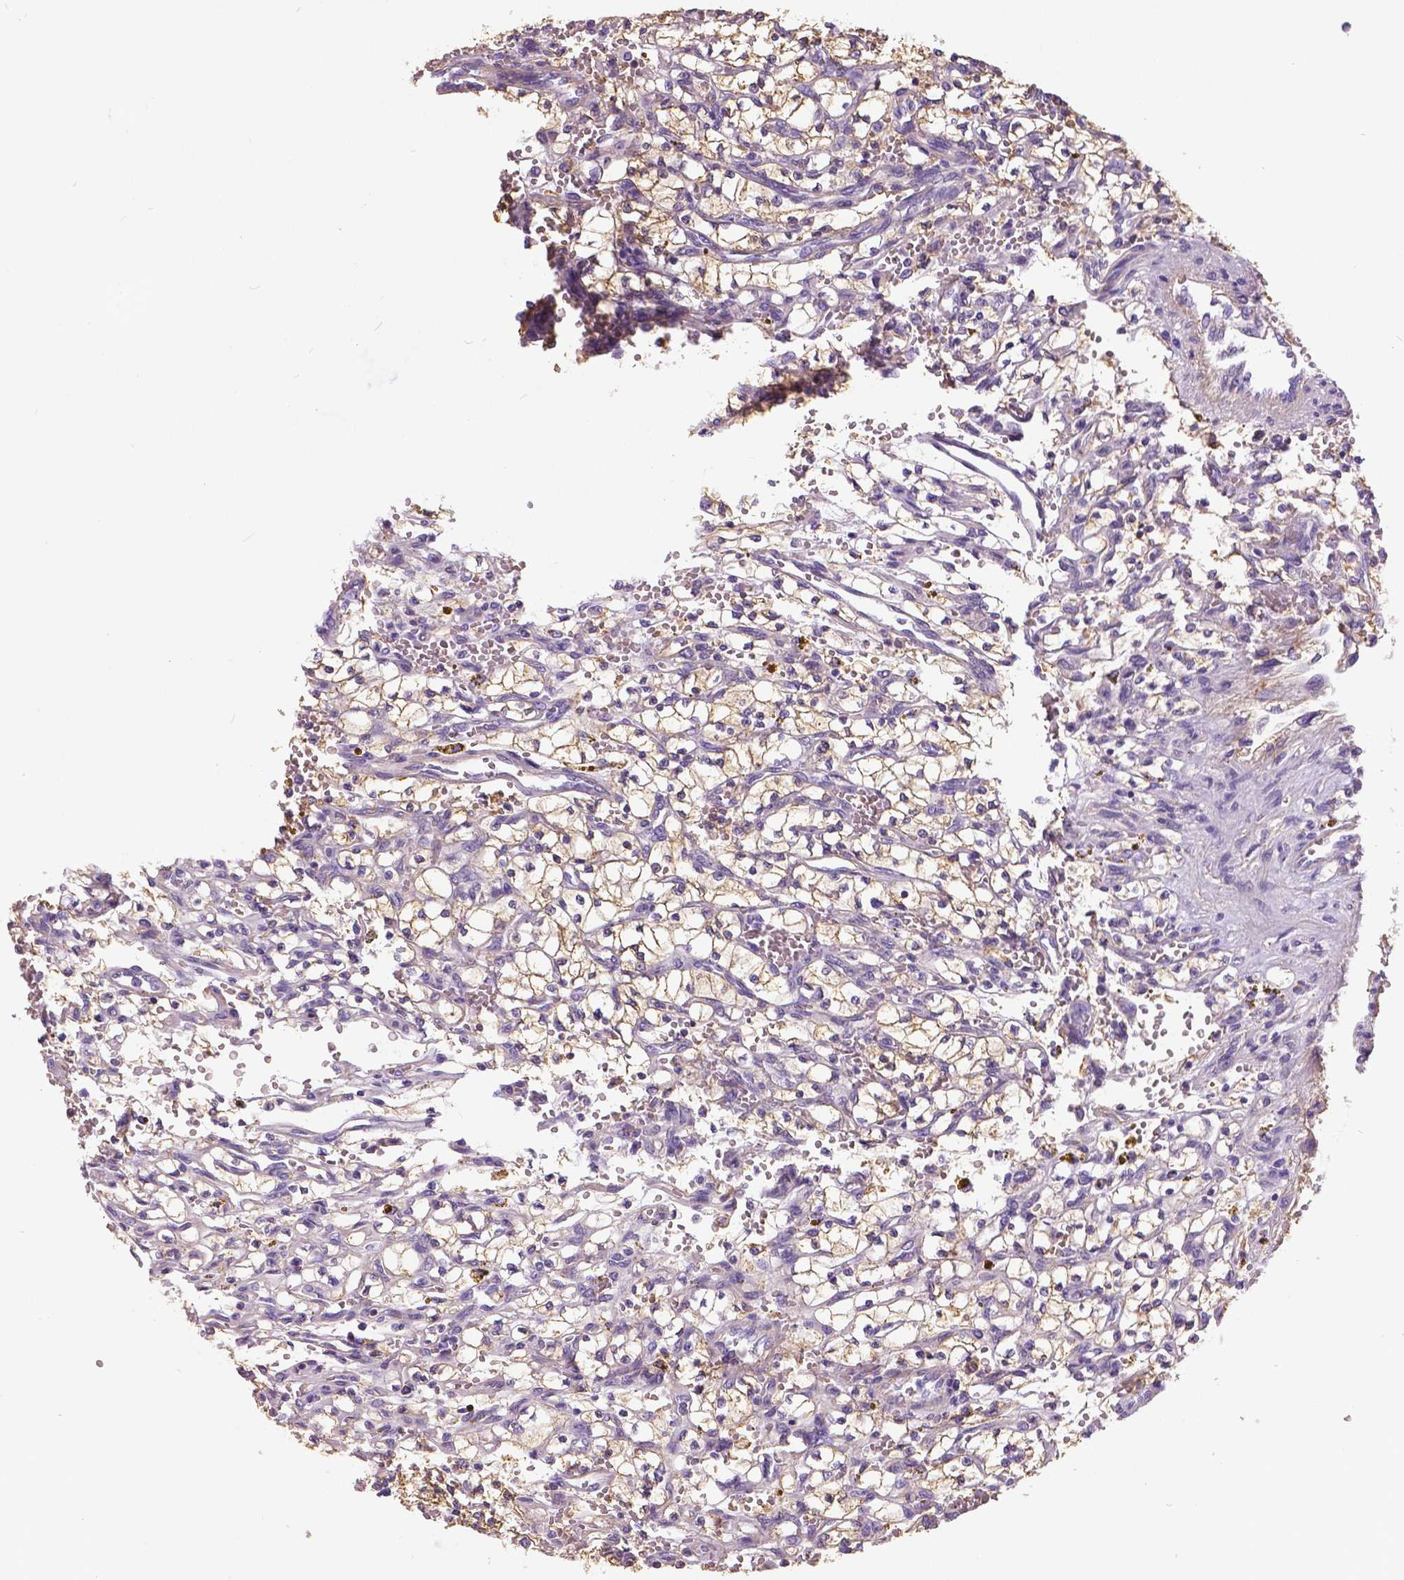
{"staining": {"intensity": "weak", "quantity": ">75%", "location": "cytoplasmic/membranous"}, "tissue": "renal cancer", "cell_type": "Tumor cells", "image_type": "cancer", "snomed": [{"axis": "morphology", "description": "Adenocarcinoma, NOS"}, {"axis": "topography", "description": "Kidney"}], "caption": "Tumor cells show low levels of weak cytoplasmic/membranous staining in about >75% of cells in adenocarcinoma (renal).", "gene": "ANXA13", "patient": {"sex": "female", "age": 64}}